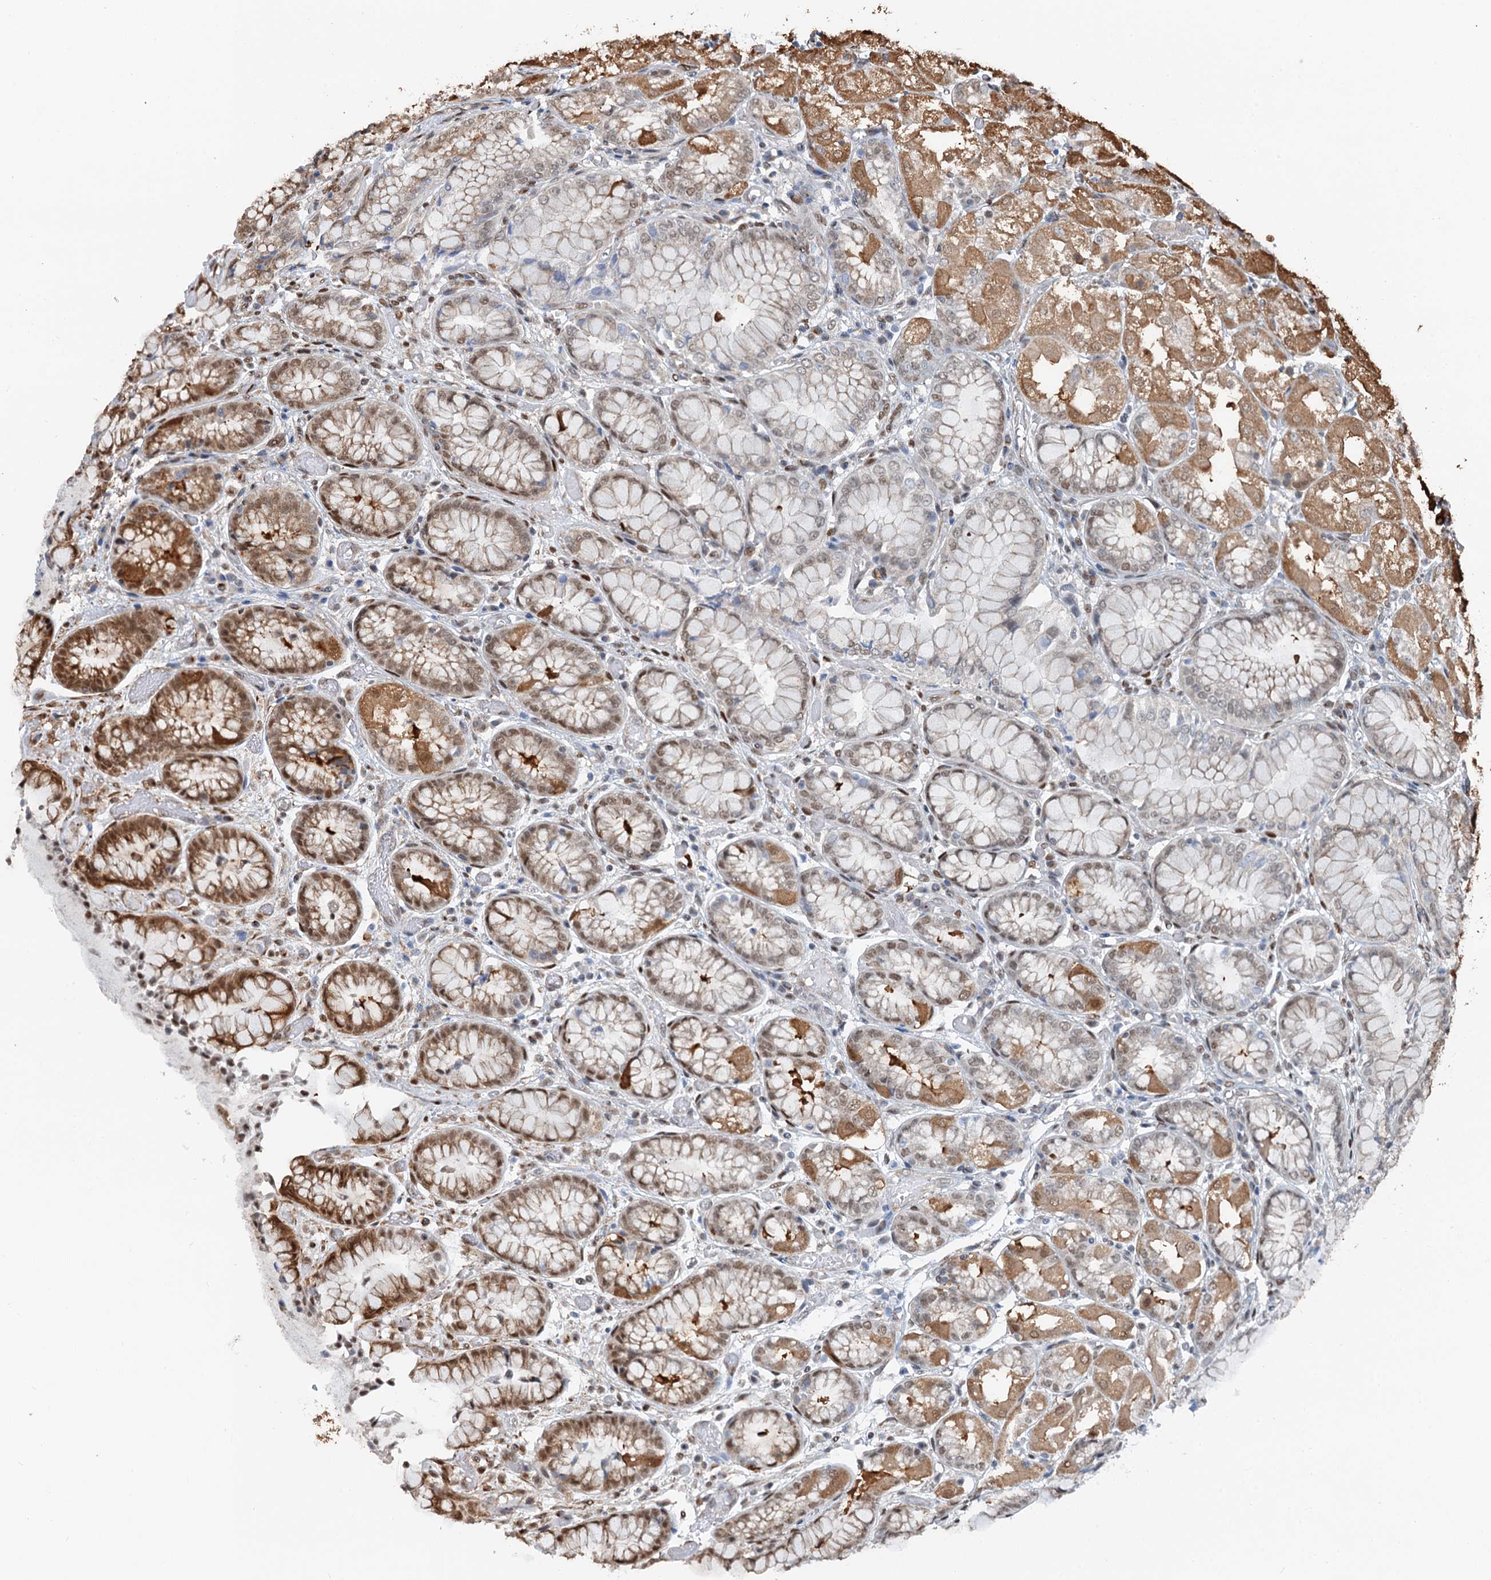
{"staining": {"intensity": "moderate", "quantity": ">75%", "location": "cytoplasmic/membranous,nuclear"}, "tissue": "stomach", "cell_type": "Glandular cells", "image_type": "normal", "snomed": [{"axis": "morphology", "description": "Normal tissue, NOS"}, {"axis": "topography", "description": "Stomach, upper"}], "caption": "Immunohistochemistry photomicrograph of normal stomach: stomach stained using immunohistochemistry (IHC) exhibits medium levels of moderate protein expression localized specifically in the cytoplasmic/membranous,nuclear of glandular cells, appearing as a cytoplasmic/membranous,nuclear brown color.", "gene": "CFDP1", "patient": {"sex": "male", "age": 72}}